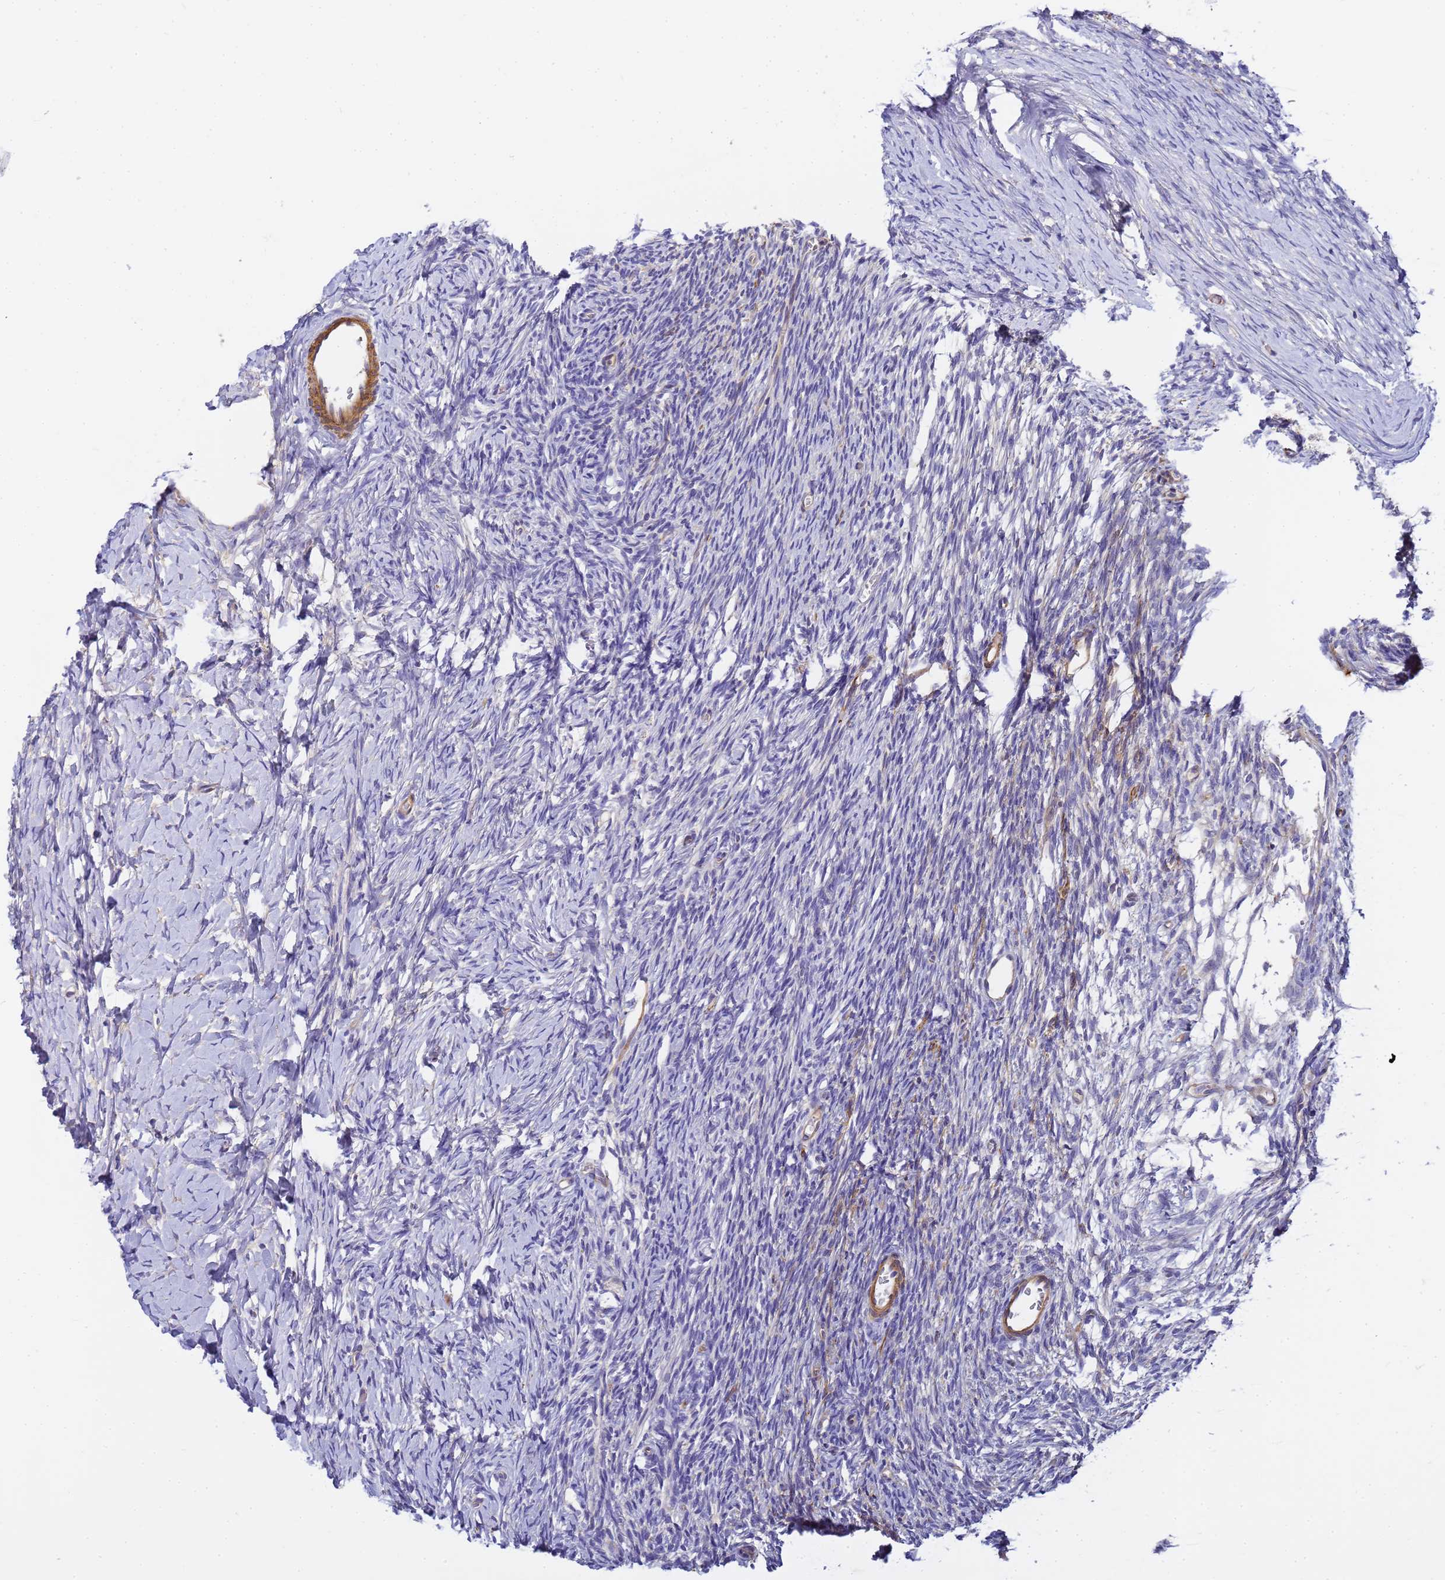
{"staining": {"intensity": "moderate", "quantity": "<25%", "location": "cytoplasmic/membranous"}, "tissue": "ovary", "cell_type": "Ovarian stroma cells", "image_type": "normal", "snomed": [{"axis": "morphology", "description": "Normal tissue, NOS"}, {"axis": "topography", "description": "Ovary"}], "caption": "Brown immunohistochemical staining in benign human ovary shows moderate cytoplasmic/membranous staining in approximately <25% of ovarian stroma cells.", "gene": "MYL10", "patient": {"sex": "female", "age": 39}}